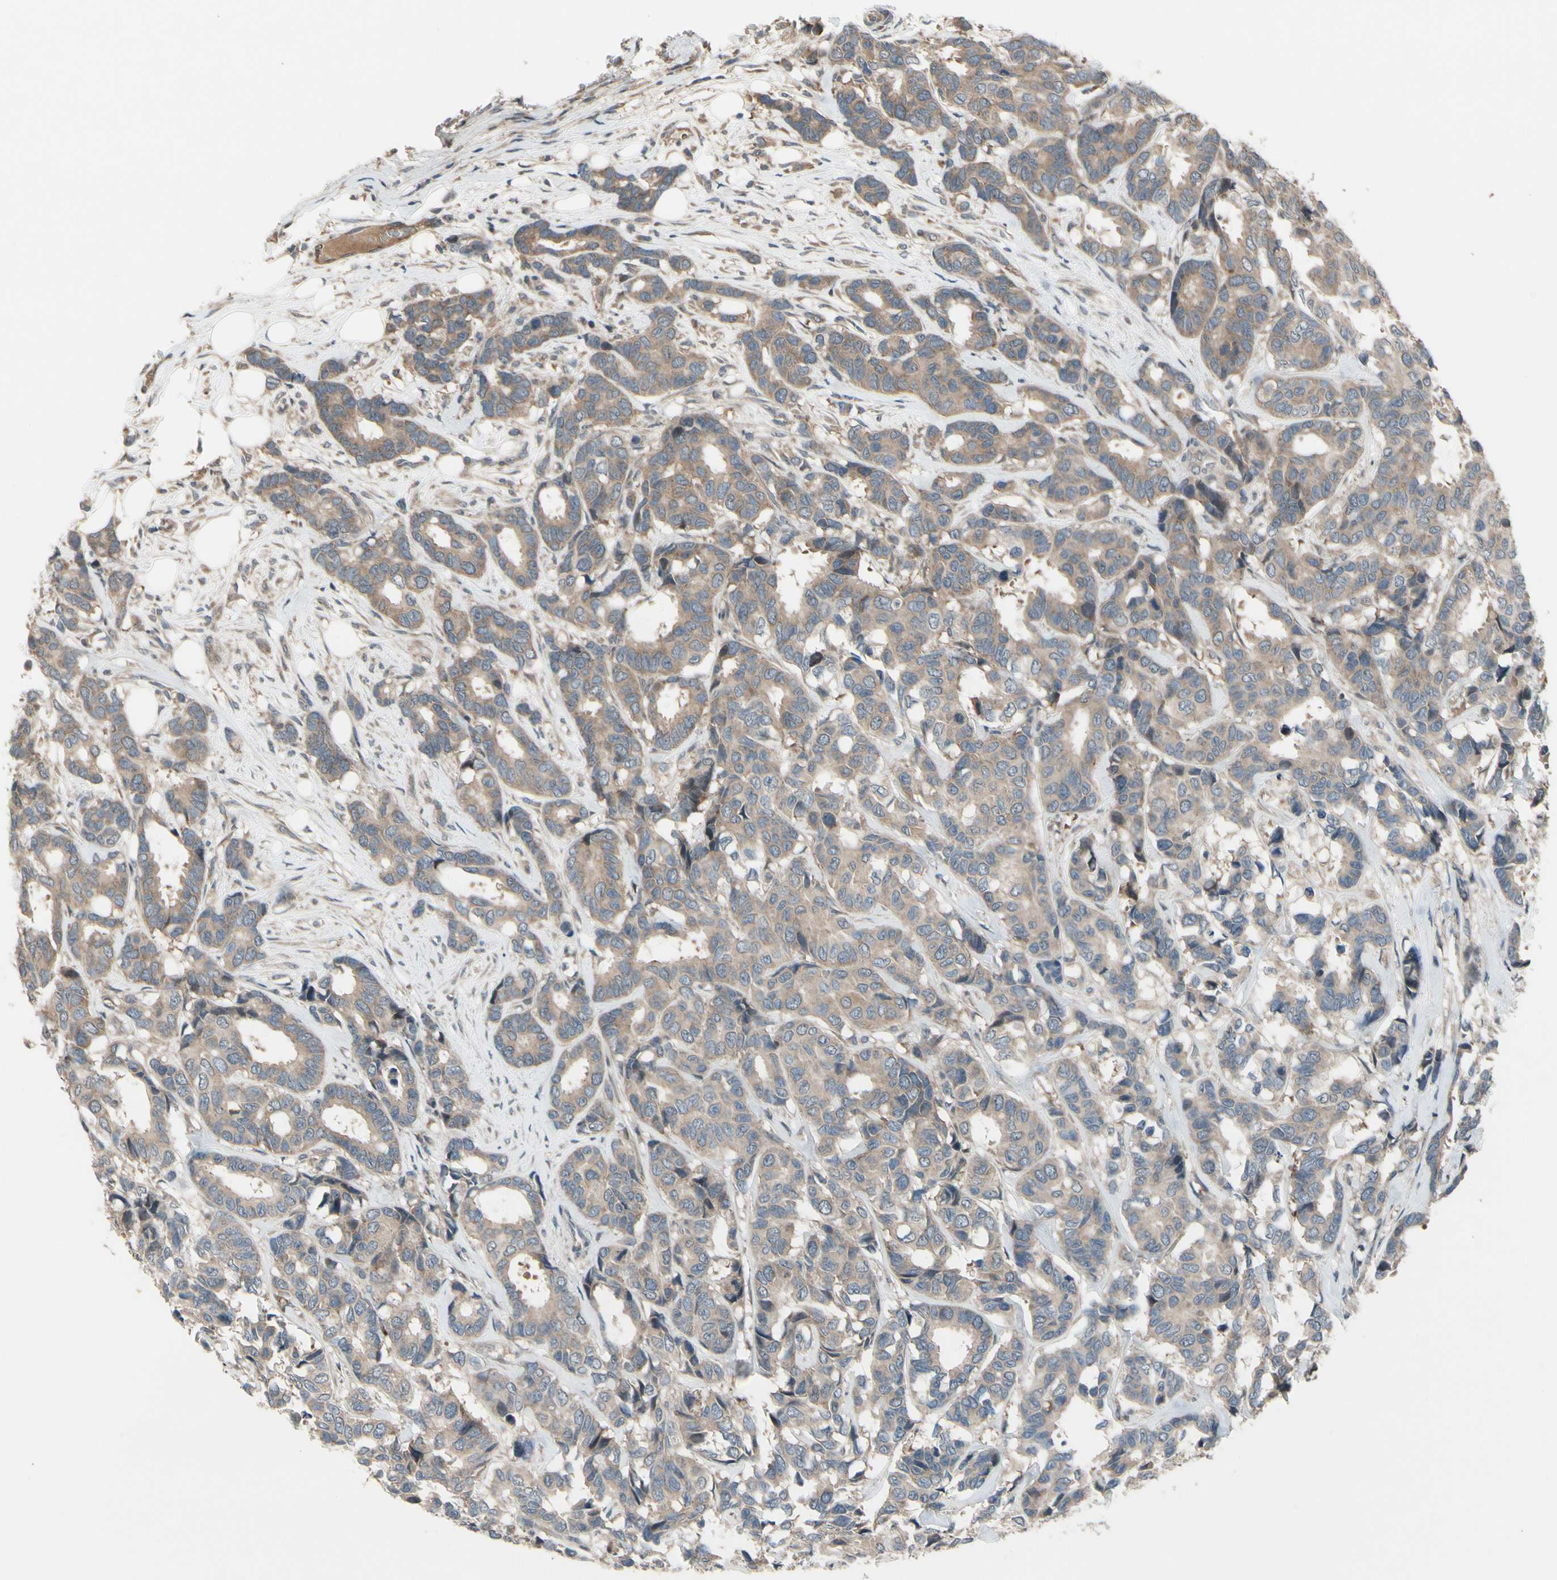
{"staining": {"intensity": "weak", "quantity": ">75%", "location": "cytoplasmic/membranous"}, "tissue": "breast cancer", "cell_type": "Tumor cells", "image_type": "cancer", "snomed": [{"axis": "morphology", "description": "Duct carcinoma"}, {"axis": "topography", "description": "Breast"}], "caption": "Weak cytoplasmic/membranous protein positivity is seen in approximately >75% of tumor cells in infiltrating ductal carcinoma (breast).", "gene": "SNX29", "patient": {"sex": "female", "age": 87}}